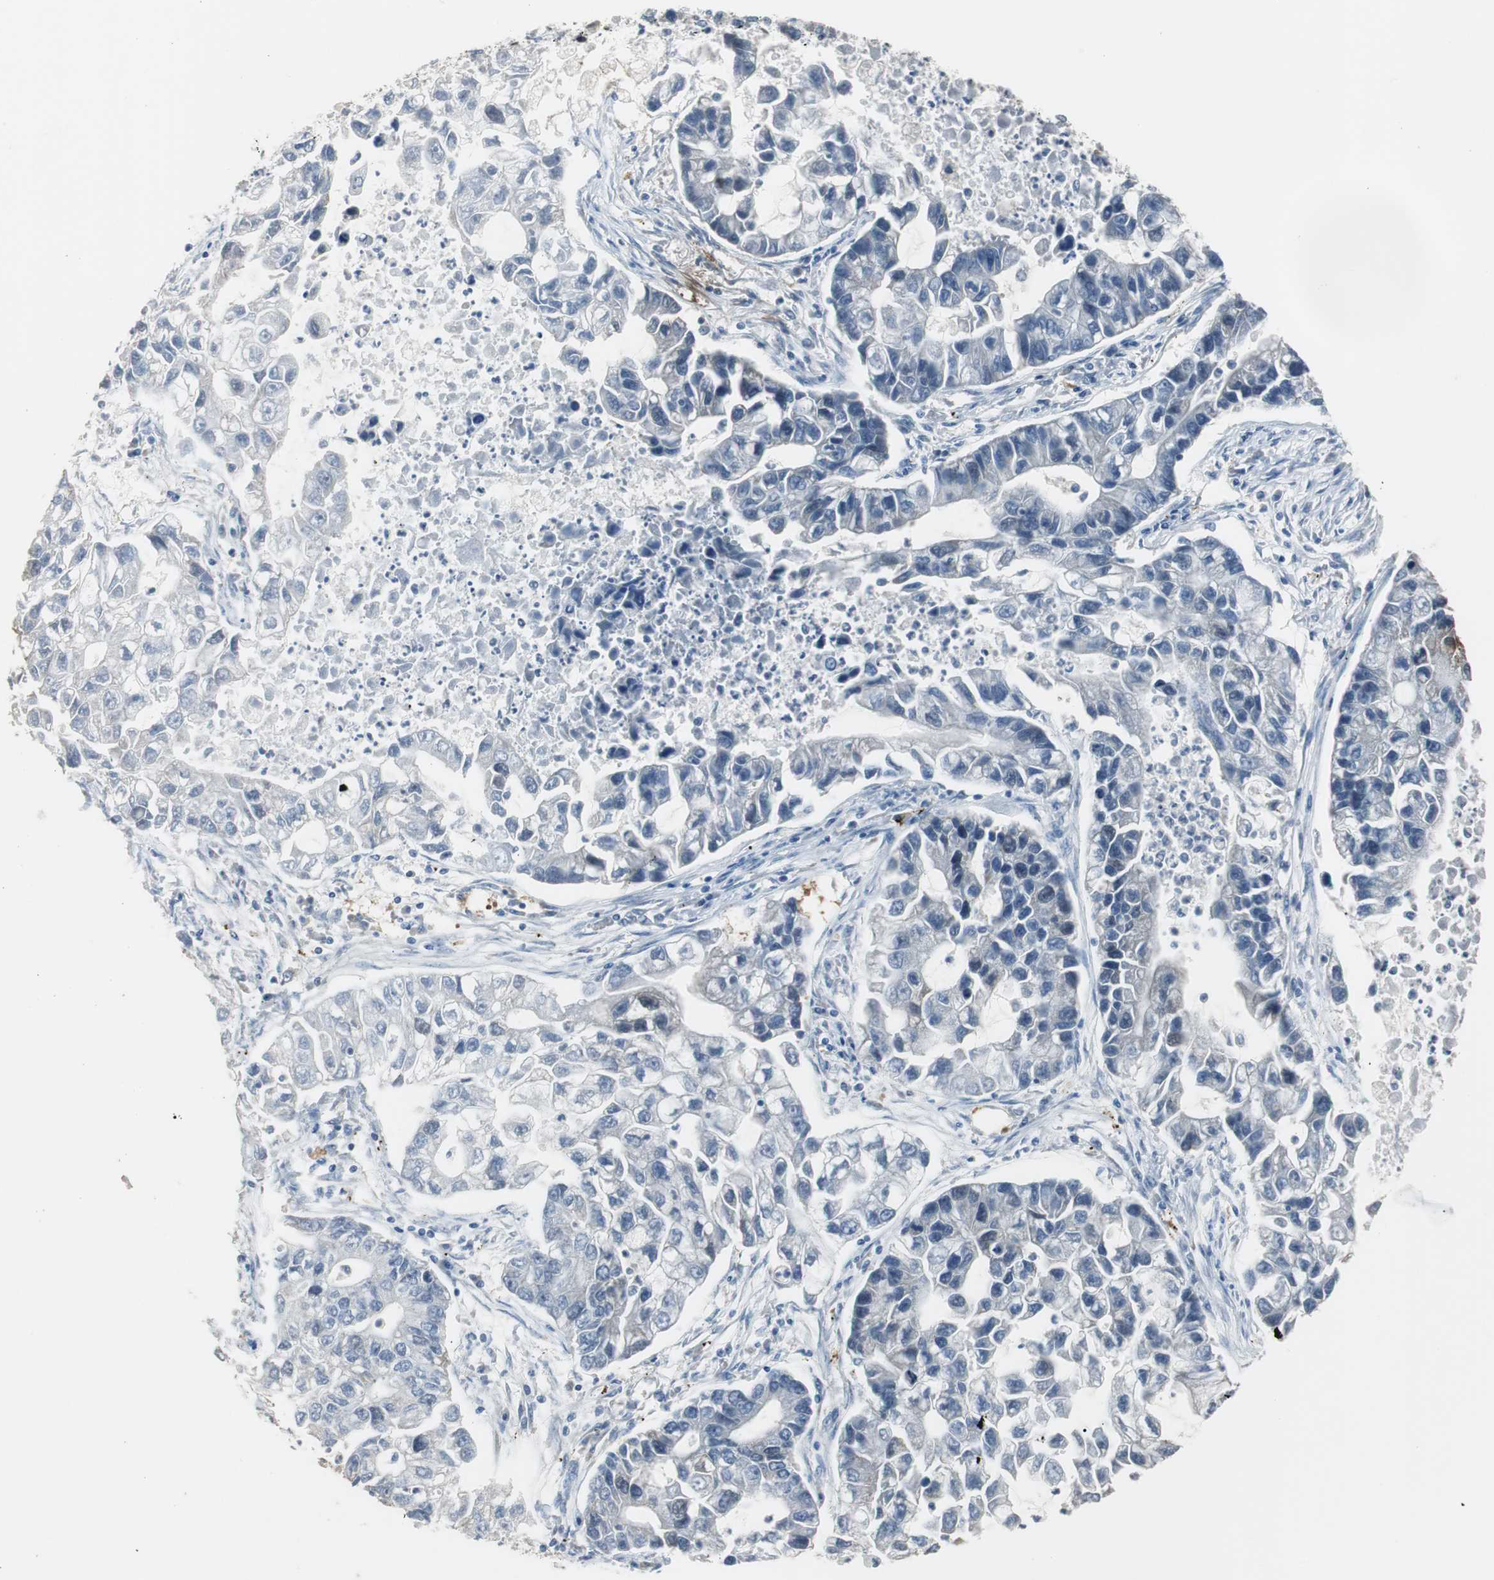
{"staining": {"intensity": "negative", "quantity": "none", "location": "none"}, "tissue": "lung cancer", "cell_type": "Tumor cells", "image_type": "cancer", "snomed": [{"axis": "morphology", "description": "Adenocarcinoma, NOS"}, {"axis": "topography", "description": "Lung"}], "caption": "This is a micrograph of immunohistochemistry staining of lung cancer (adenocarcinoma), which shows no staining in tumor cells.", "gene": "TK1", "patient": {"sex": "female", "age": 51}}